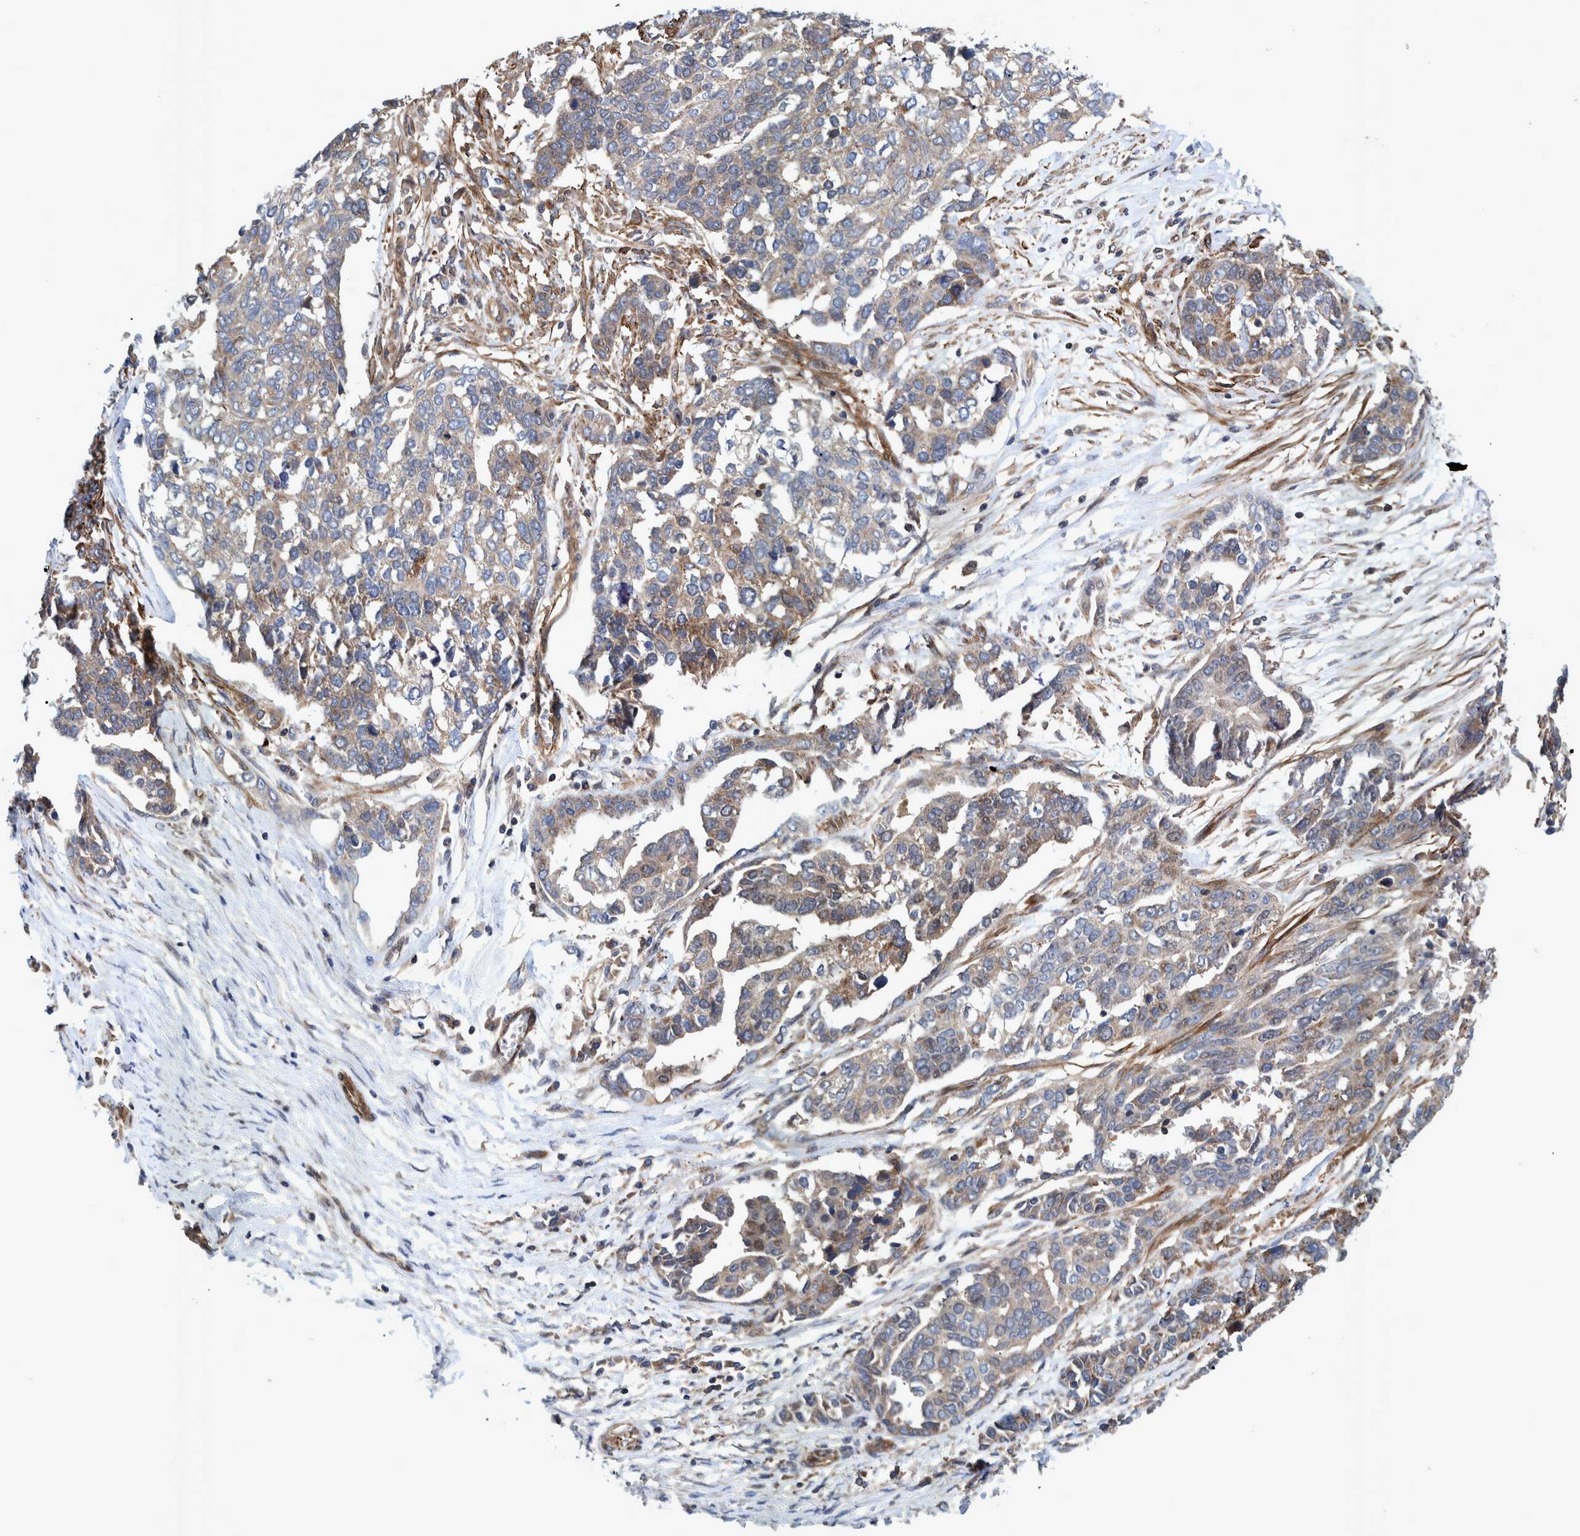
{"staining": {"intensity": "moderate", "quantity": ">75%", "location": "cytoplasmic/membranous"}, "tissue": "ovarian cancer", "cell_type": "Tumor cells", "image_type": "cancer", "snomed": [{"axis": "morphology", "description": "Cystadenocarcinoma, serous, NOS"}, {"axis": "topography", "description": "Ovary"}], "caption": "Brown immunohistochemical staining in human ovarian cancer exhibits moderate cytoplasmic/membranous expression in approximately >75% of tumor cells.", "gene": "GRPEL2", "patient": {"sex": "female", "age": 44}}